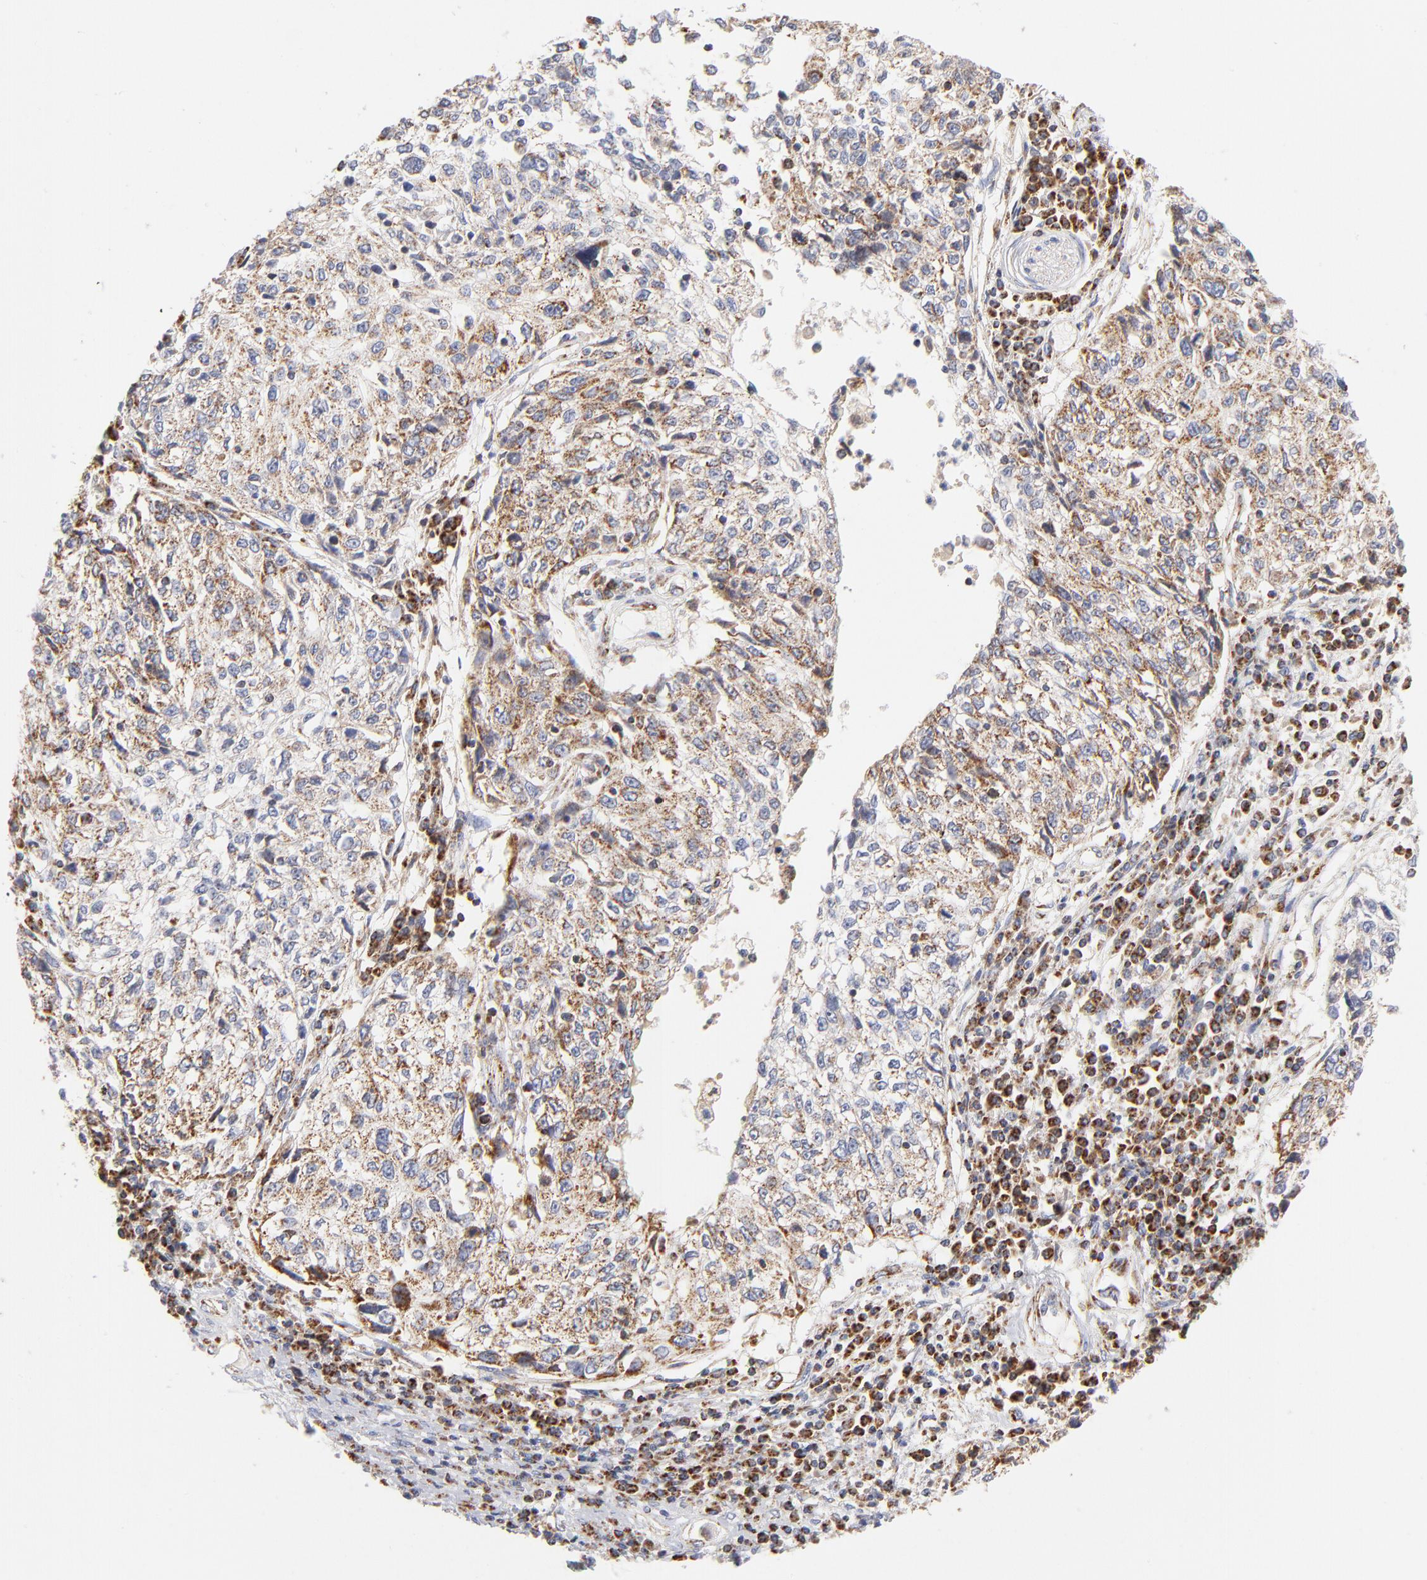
{"staining": {"intensity": "moderate", "quantity": ">75%", "location": "cytoplasmic/membranous"}, "tissue": "cervical cancer", "cell_type": "Tumor cells", "image_type": "cancer", "snomed": [{"axis": "morphology", "description": "Squamous cell carcinoma, NOS"}, {"axis": "topography", "description": "Cervix"}], "caption": "Brown immunohistochemical staining in human cervical squamous cell carcinoma reveals moderate cytoplasmic/membranous staining in about >75% of tumor cells. The staining was performed using DAB to visualize the protein expression in brown, while the nuclei were stained in blue with hematoxylin (Magnification: 20x).", "gene": "DLAT", "patient": {"sex": "female", "age": 57}}